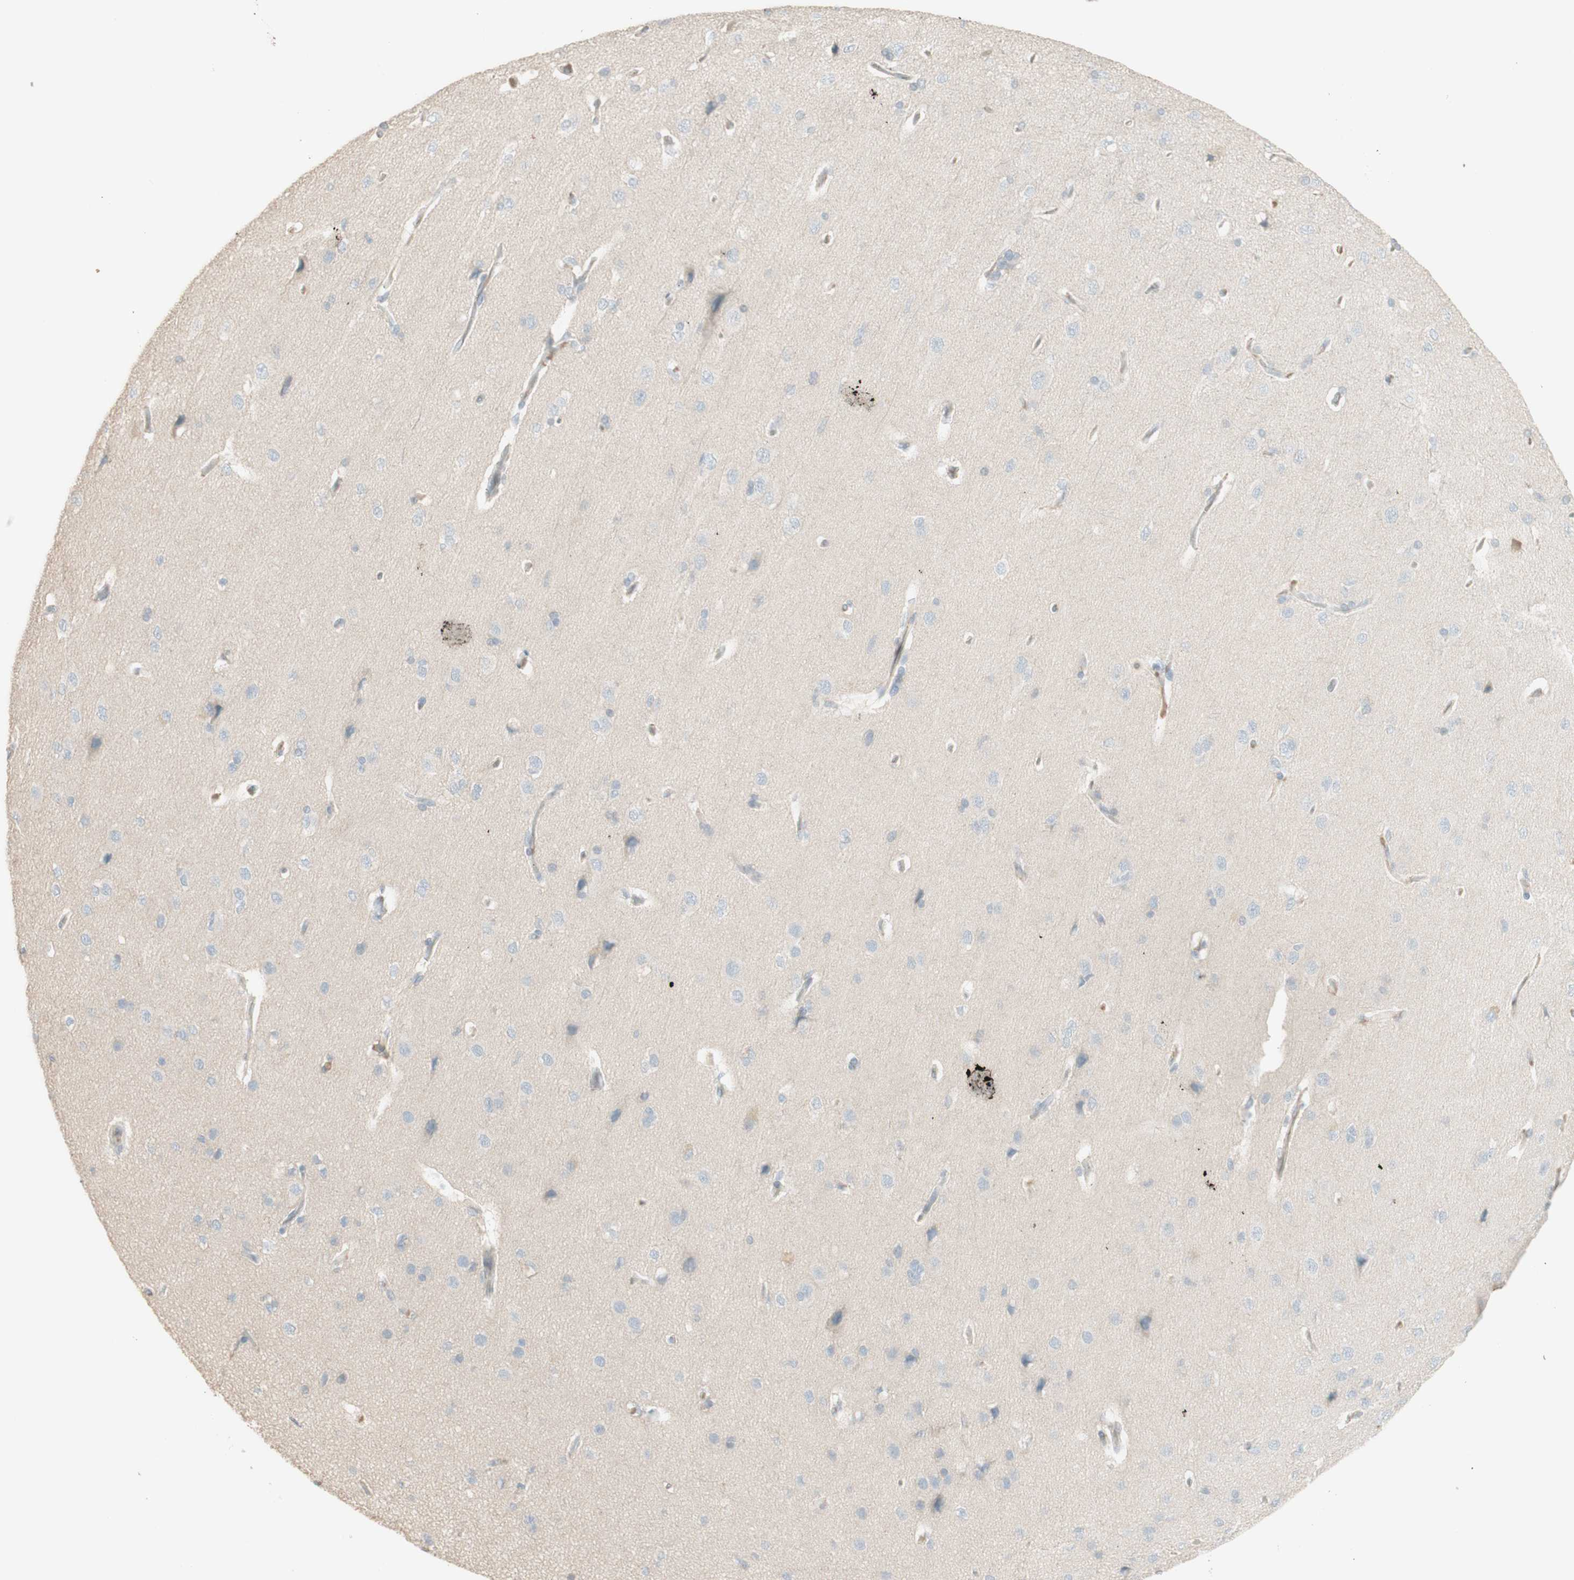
{"staining": {"intensity": "negative", "quantity": "none", "location": "none"}, "tissue": "cerebral cortex", "cell_type": "Endothelial cells", "image_type": "normal", "snomed": [{"axis": "morphology", "description": "Normal tissue, NOS"}, {"axis": "topography", "description": "Cerebral cortex"}], "caption": "IHC micrograph of unremarkable human cerebral cortex stained for a protein (brown), which demonstrates no positivity in endothelial cells. The staining was performed using DAB to visualize the protein expression in brown, while the nuclei were stained in blue with hematoxylin (Magnification: 20x).", "gene": "IFNG", "patient": {"sex": "male", "age": 62}}